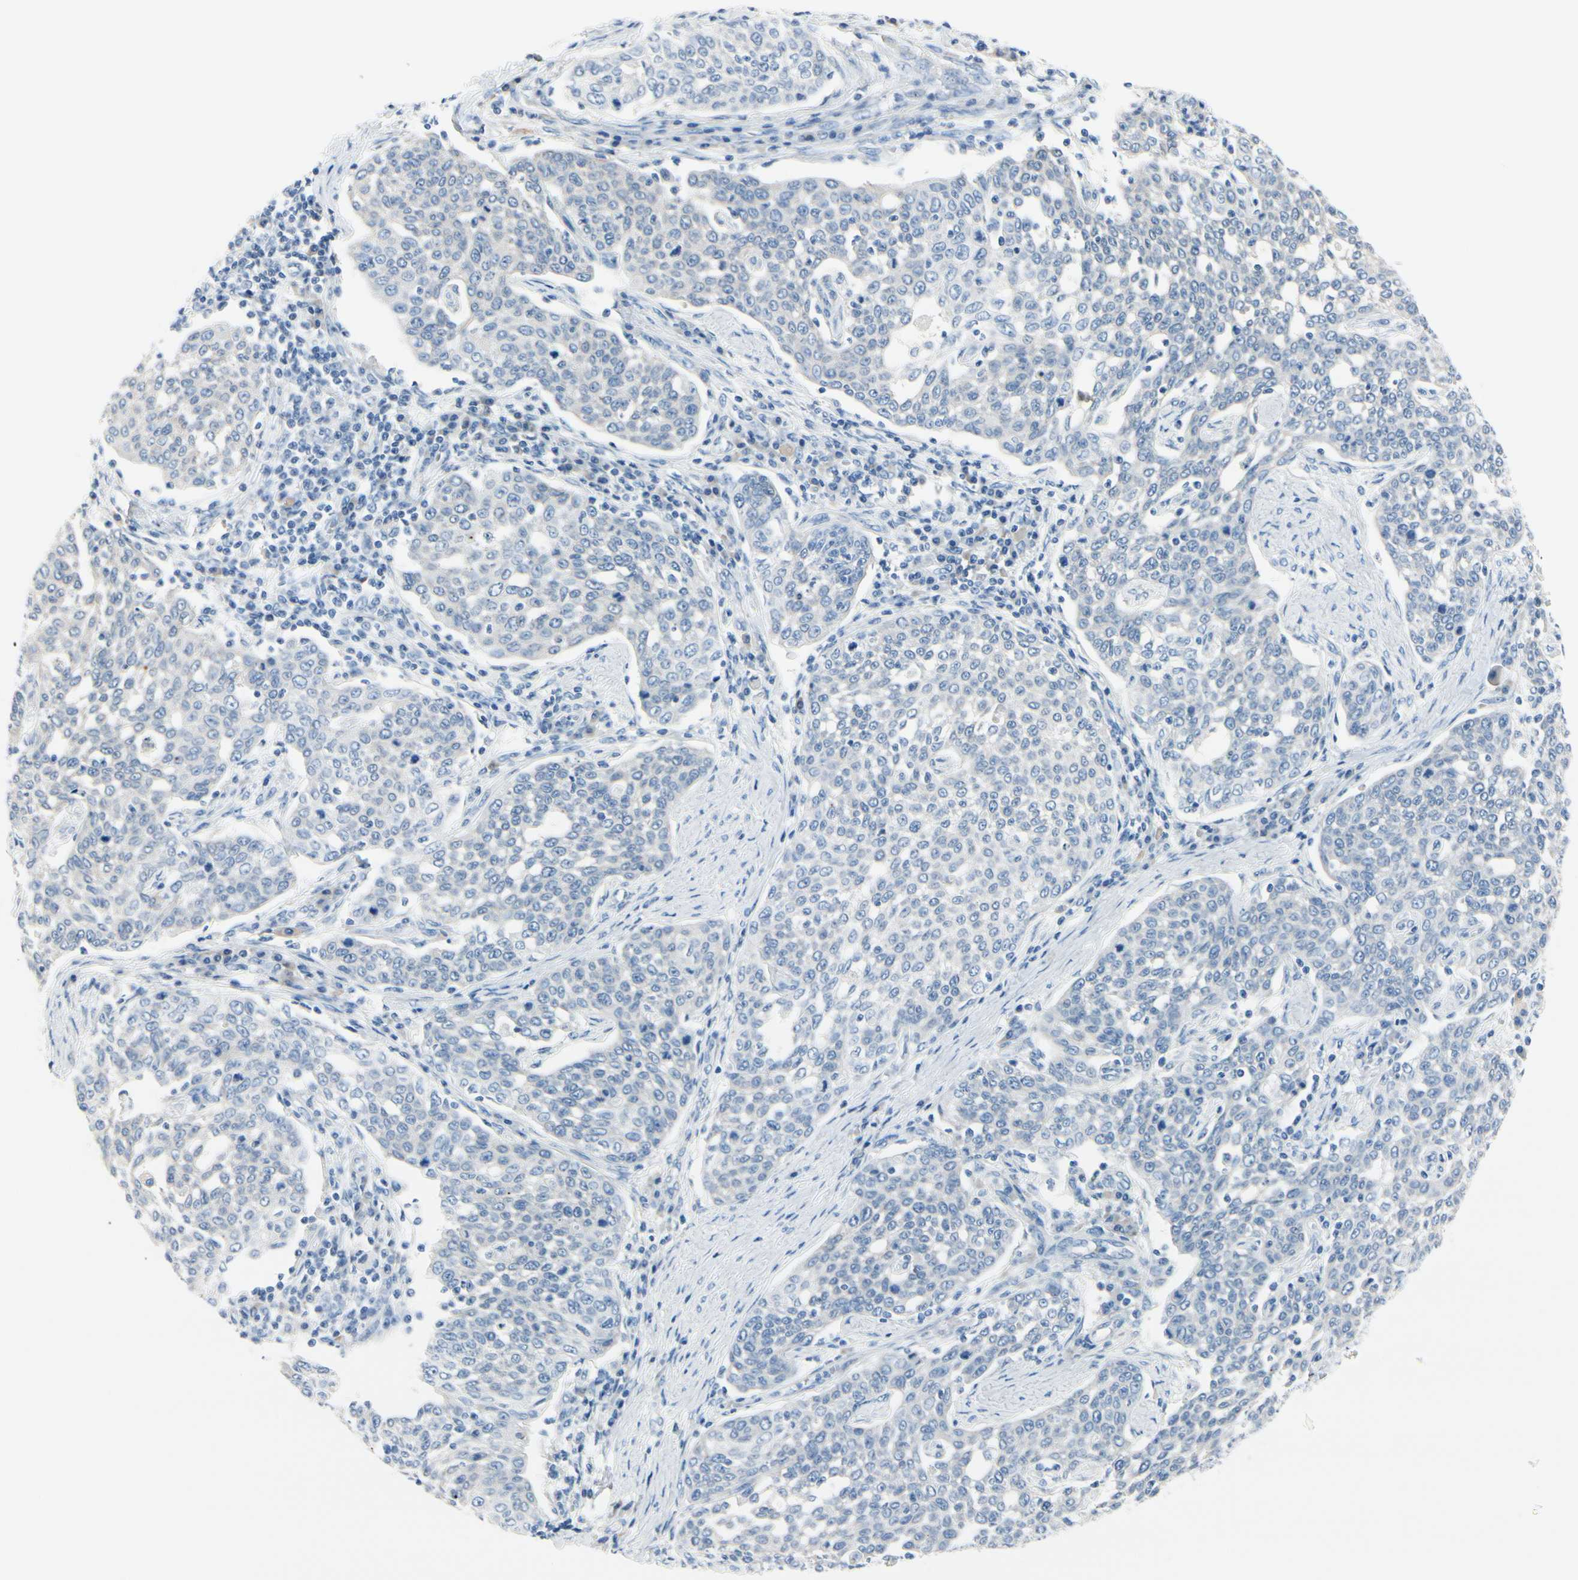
{"staining": {"intensity": "negative", "quantity": "none", "location": "none"}, "tissue": "cervical cancer", "cell_type": "Tumor cells", "image_type": "cancer", "snomed": [{"axis": "morphology", "description": "Squamous cell carcinoma, NOS"}, {"axis": "topography", "description": "Cervix"}], "caption": "Protein analysis of cervical cancer reveals no significant positivity in tumor cells.", "gene": "PEBP1", "patient": {"sex": "female", "age": 34}}